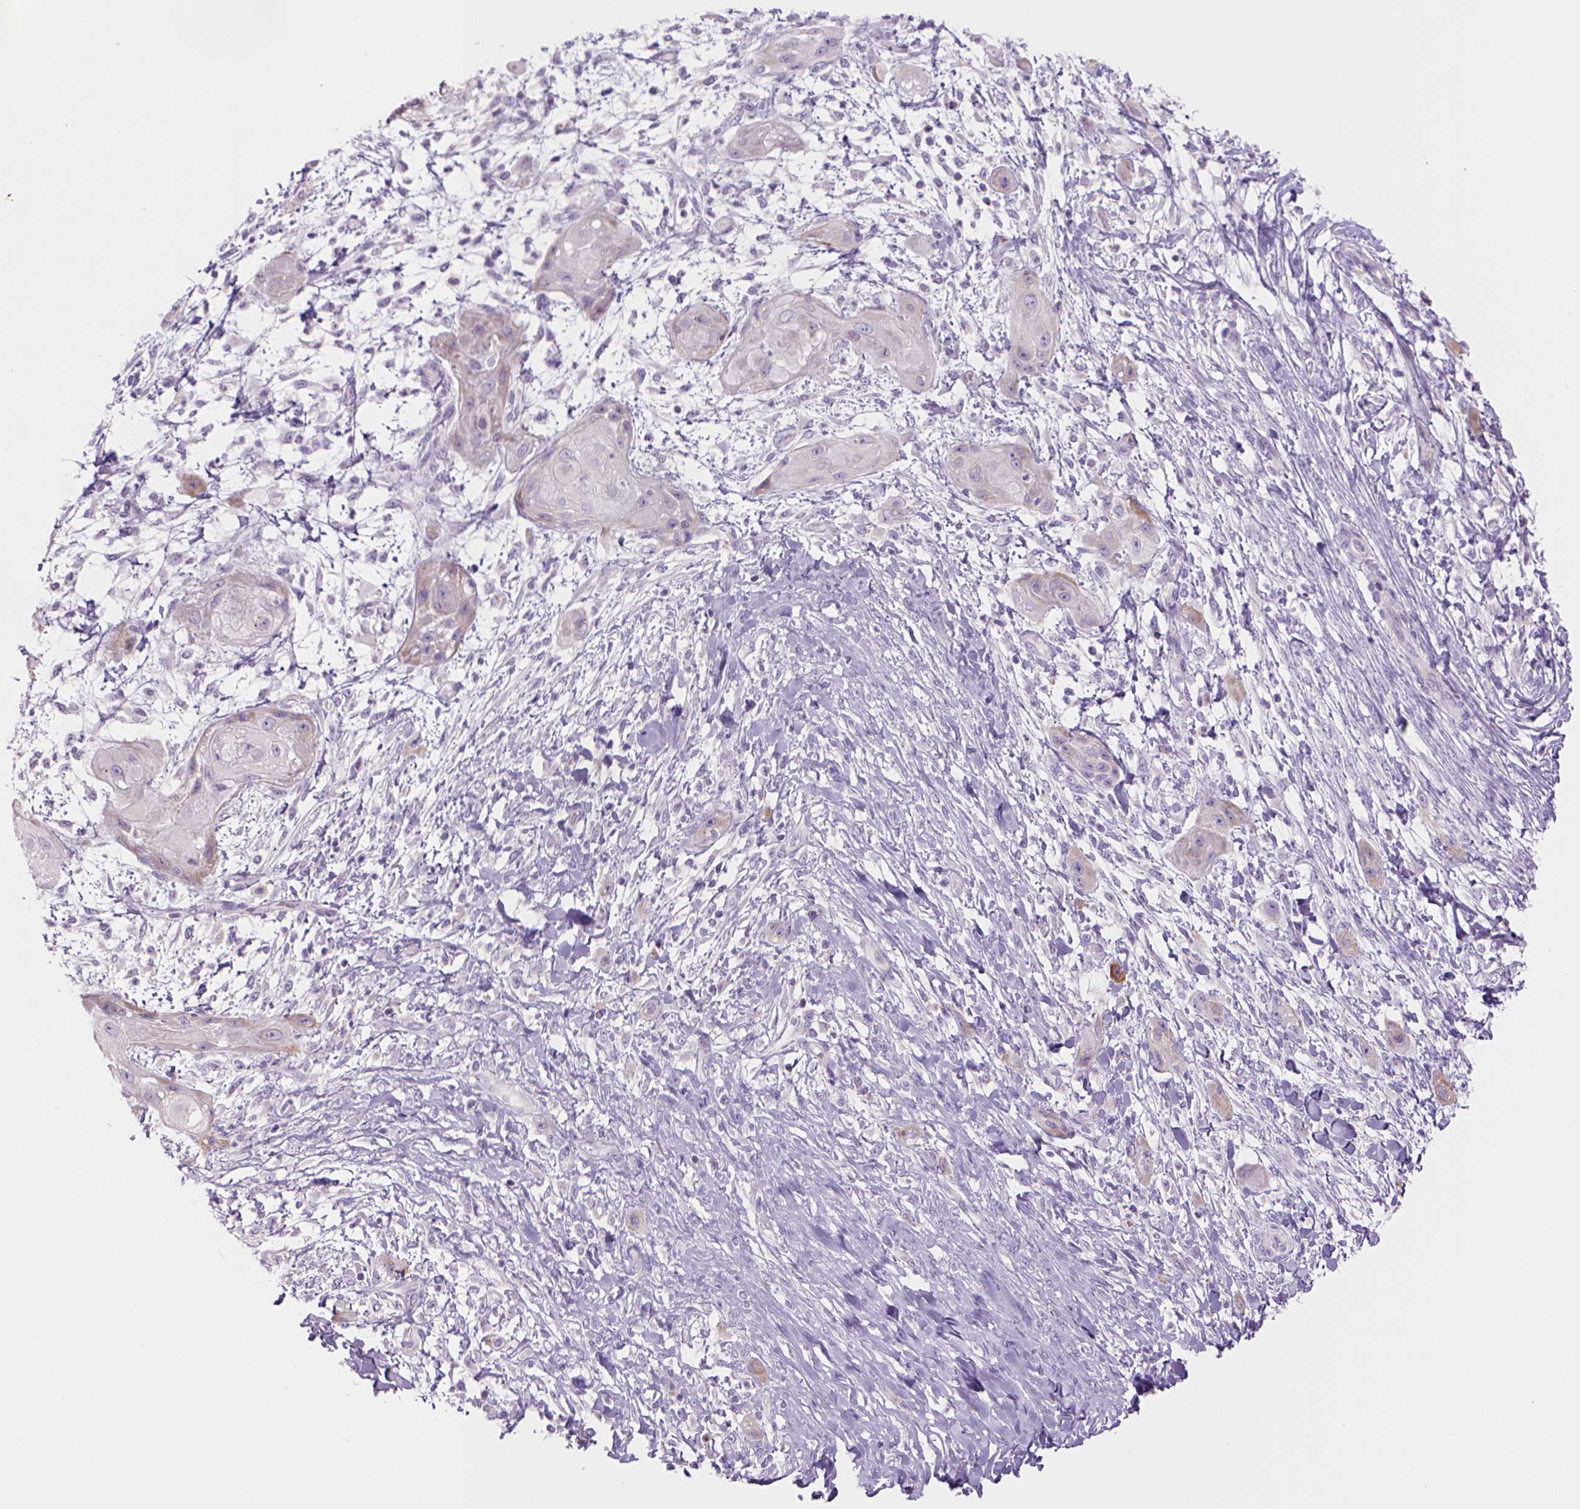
{"staining": {"intensity": "negative", "quantity": "none", "location": "none"}, "tissue": "skin cancer", "cell_type": "Tumor cells", "image_type": "cancer", "snomed": [{"axis": "morphology", "description": "Squamous cell carcinoma, NOS"}, {"axis": "topography", "description": "Skin"}], "caption": "Micrograph shows no protein positivity in tumor cells of skin squamous cell carcinoma tissue.", "gene": "CES2", "patient": {"sex": "male", "age": 62}}